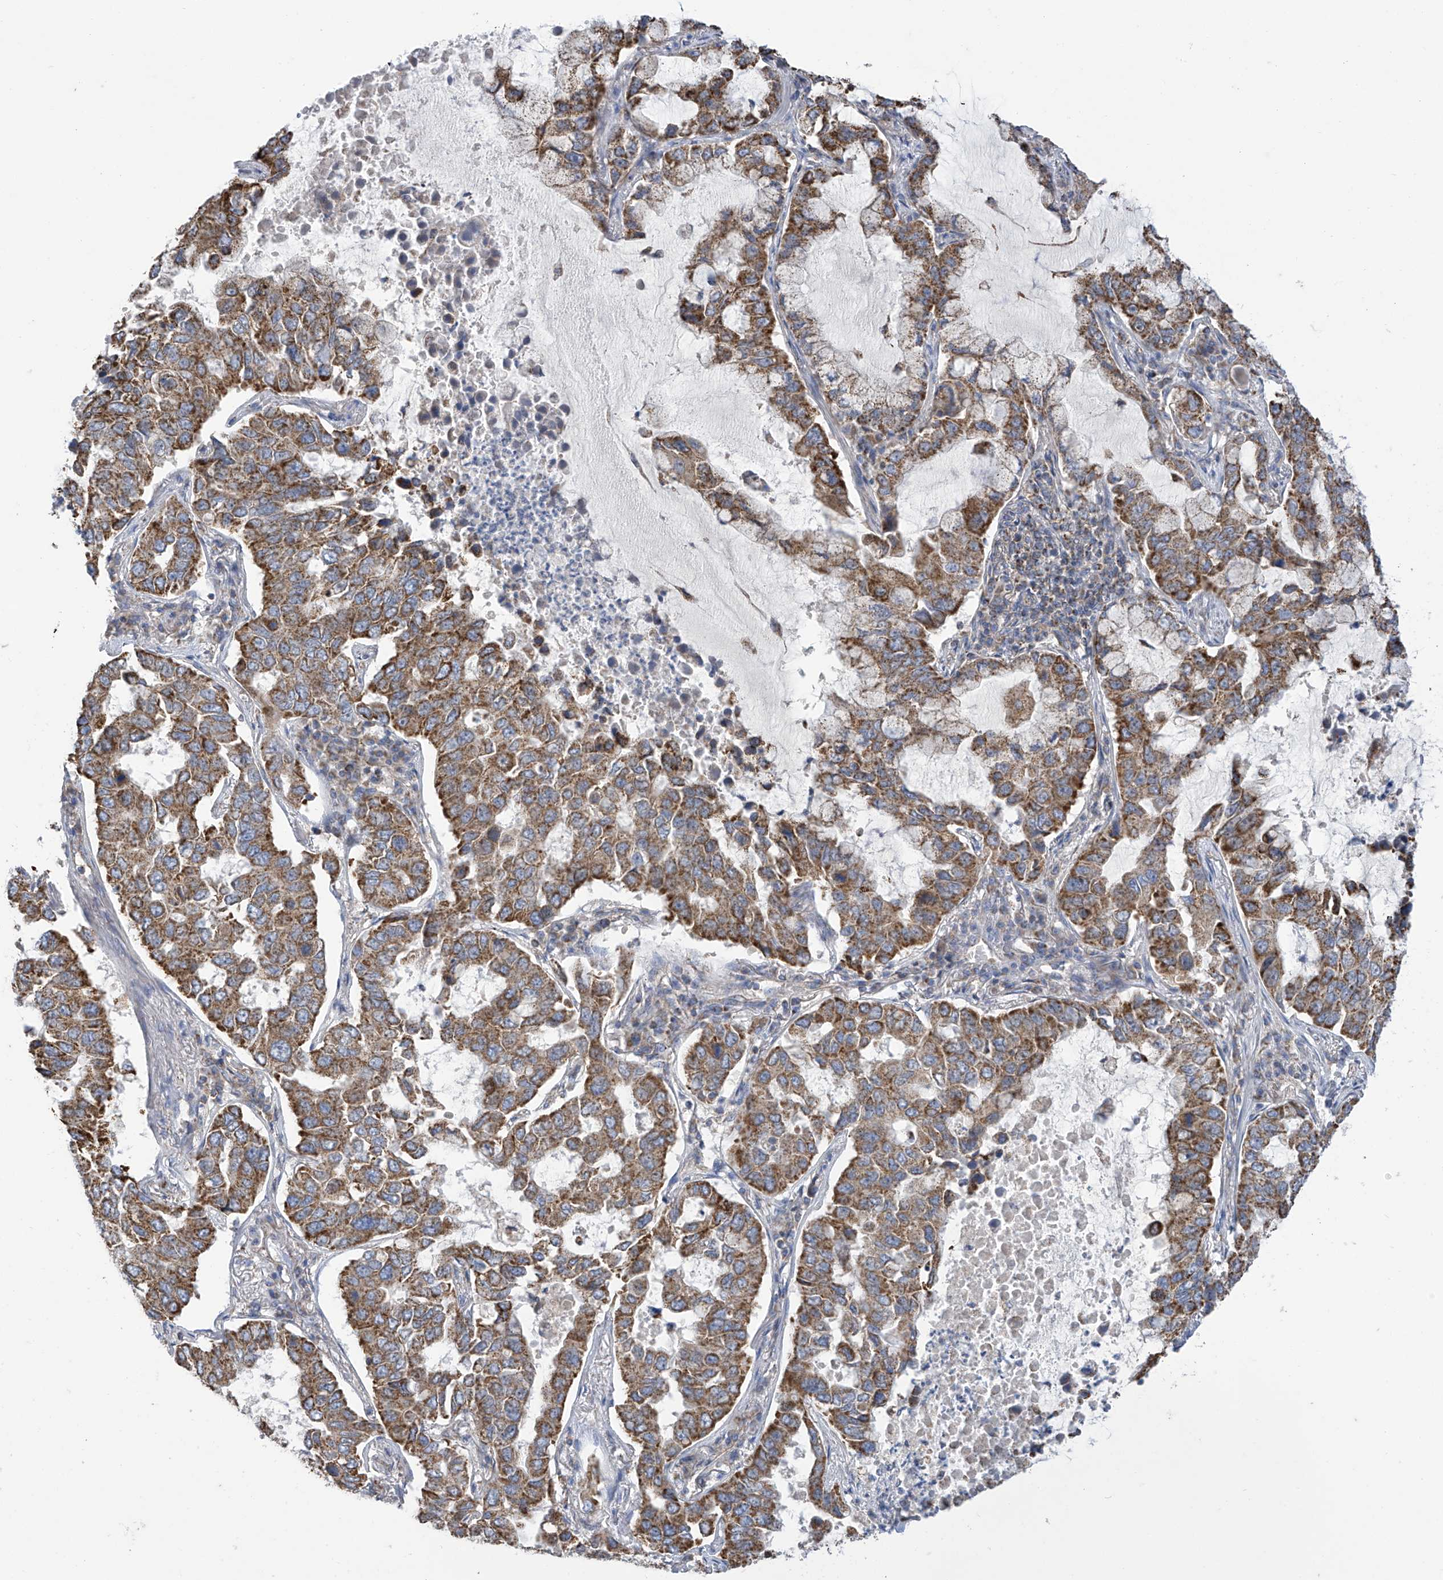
{"staining": {"intensity": "moderate", "quantity": ">75%", "location": "cytoplasmic/membranous"}, "tissue": "lung cancer", "cell_type": "Tumor cells", "image_type": "cancer", "snomed": [{"axis": "morphology", "description": "Adenocarcinoma, NOS"}, {"axis": "topography", "description": "Lung"}], "caption": "Lung cancer (adenocarcinoma) was stained to show a protein in brown. There is medium levels of moderate cytoplasmic/membranous positivity in approximately >75% of tumor cells.", "gene": "PNPT1", "patient": {"sex": "male", "age": 64}}